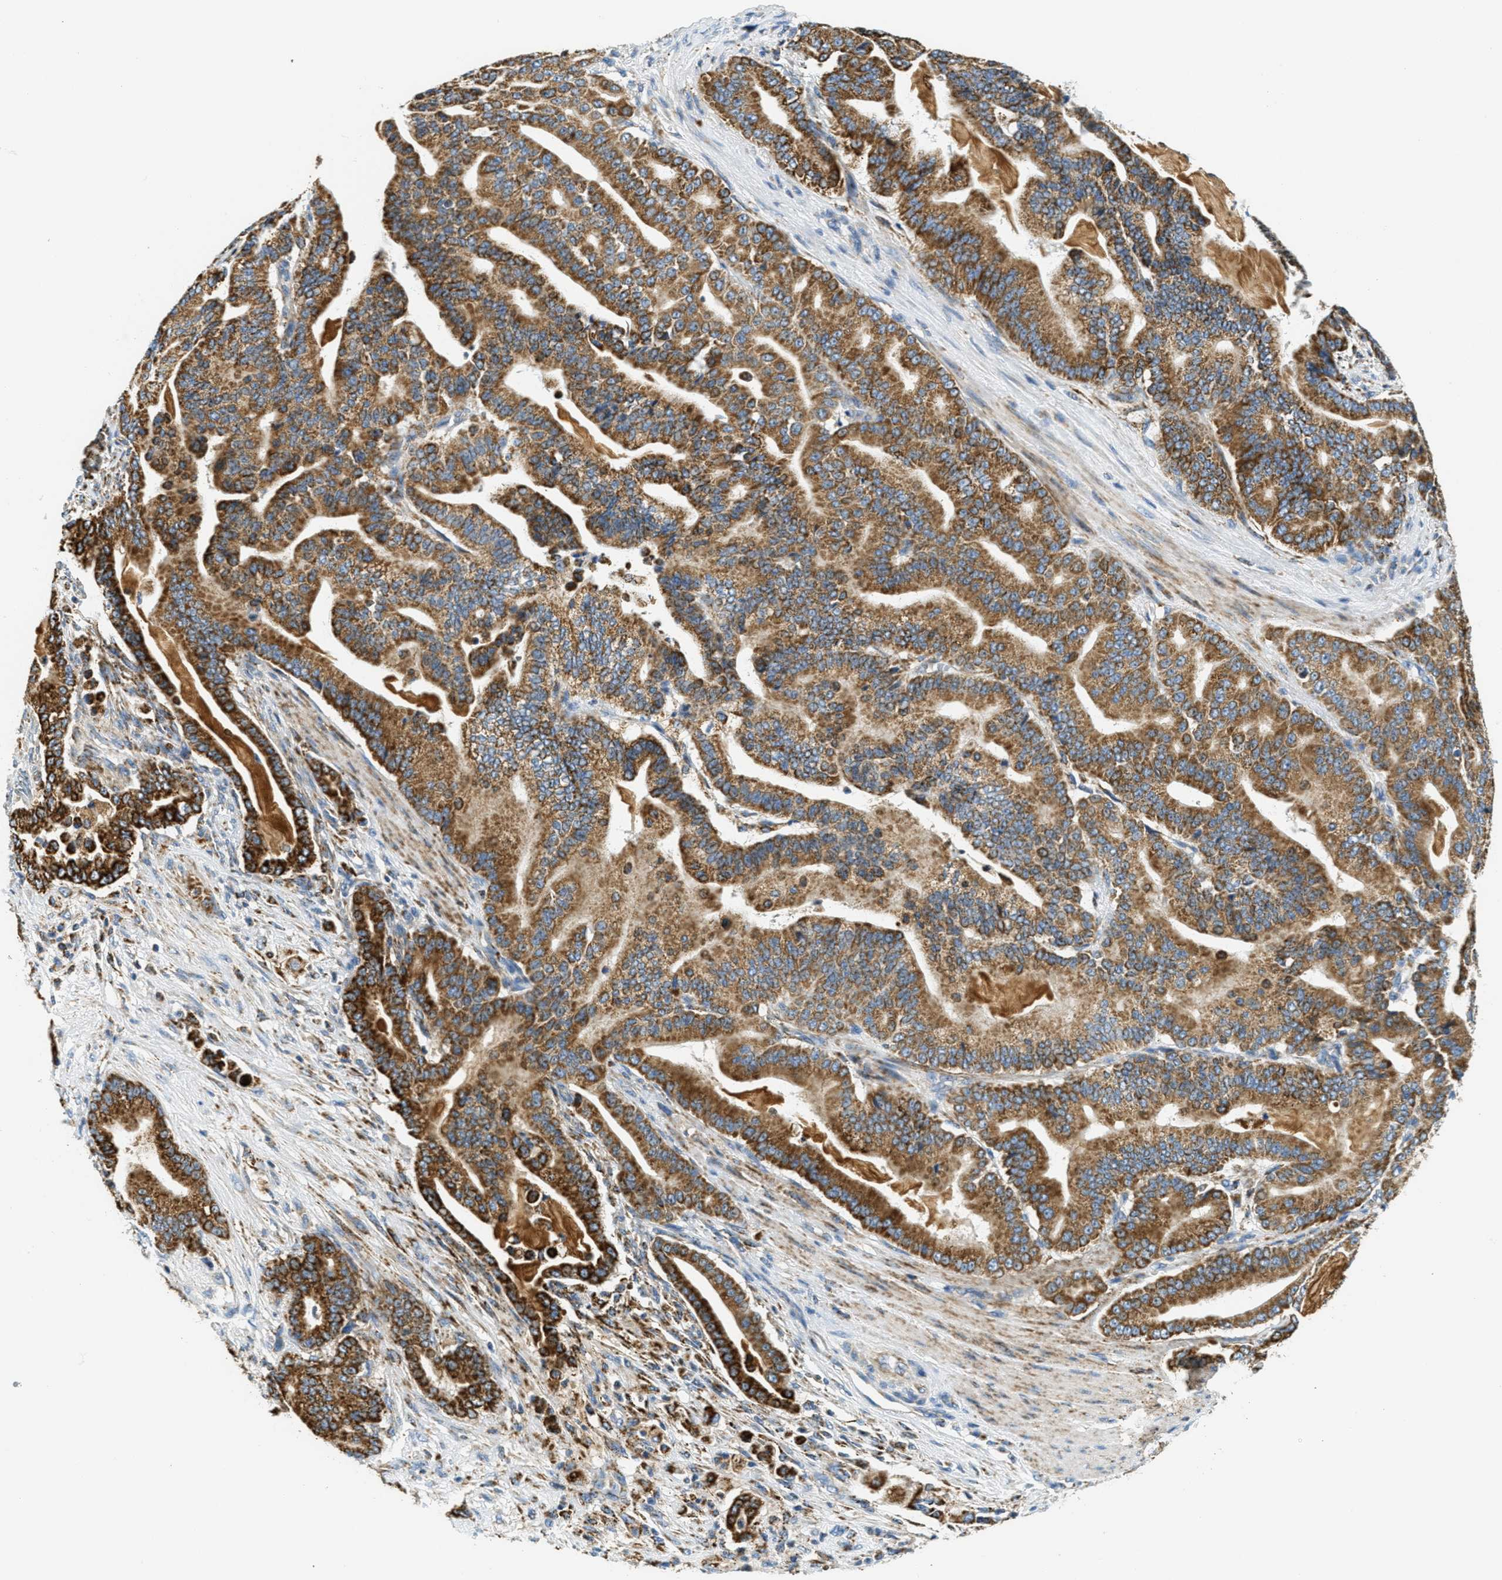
{"staining": {"intensity": "strong", "quantity": ">75%", "location": "cytoplasmic/membranous"}, "tissue": "pancreatic cancer", "cell_type": "Tumor cells", "image_type": "cancer", "snomed": [{"axis": "morphology", "description": "Normal tissue, NOS"}, {"axis": "morphology", "description": "Adenocarcinoma, NOS"}, {"axis": "topography", "description": "Pancreas"}], "caption": "Protein positivity by immunohistochemistry (IHC) displays strong cytoplasmic/membranous positivity in approximately >75% of tumor cells in pancreatic cancer (adenocarcinoma). (Stains: DAB (3,3'-diaminobenzidine) in brown, nuclei in blue, Microscopy: brightfield microscopy at high magnification).", "gene": "HLCS", "patient": {"sex": "male", "age": 63}}